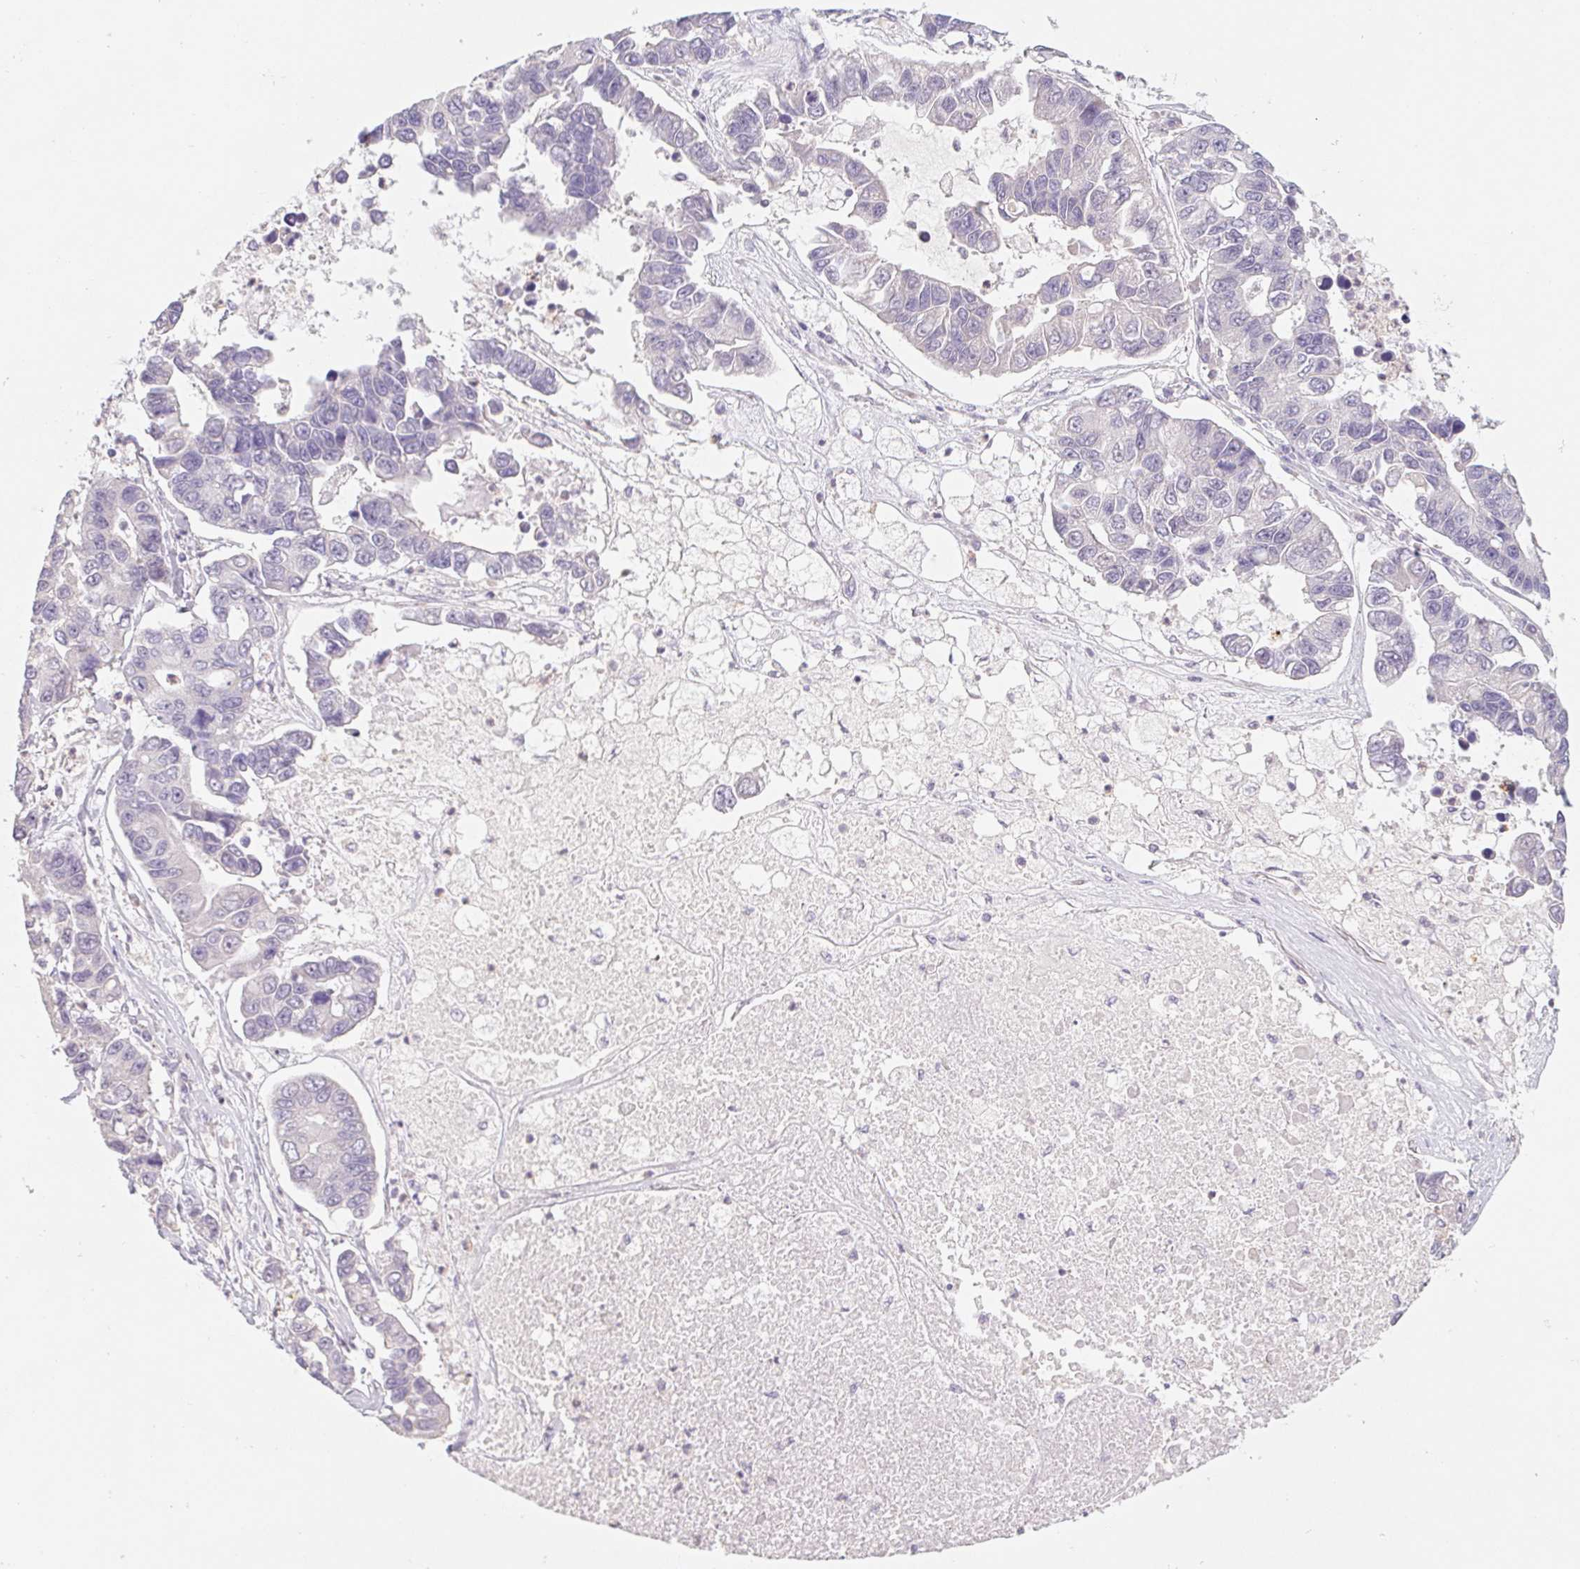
{"staining": {"intensity": "negative", "quantity": "none", "location": "none"}, "tissue": "lung cancer", "cell_type": "Tumor cells", "image_type": "cancer", "snomed": [{"axis": "morphology", "description": "Adenocarcinoma, NOS"}, {"axis": "topography", "description": "Bronchus"}, {"axis": "topography", "description": "Lung"}], "caption": "A high-resolution photomicrograph shows immunohistochemistry staining of lung cancer (adenocarcinoma), which exhibits no significant positivity in tumor cells. The staining was performed using DAB (3,3'-diaminobenzidine) to visualize the protein expression in brown, while the nuclei were stained in blue with hematoxylin (Magnification: 20x).", "gene": "PNMA8B", "patient": {"sex": "female", "age": 51}}